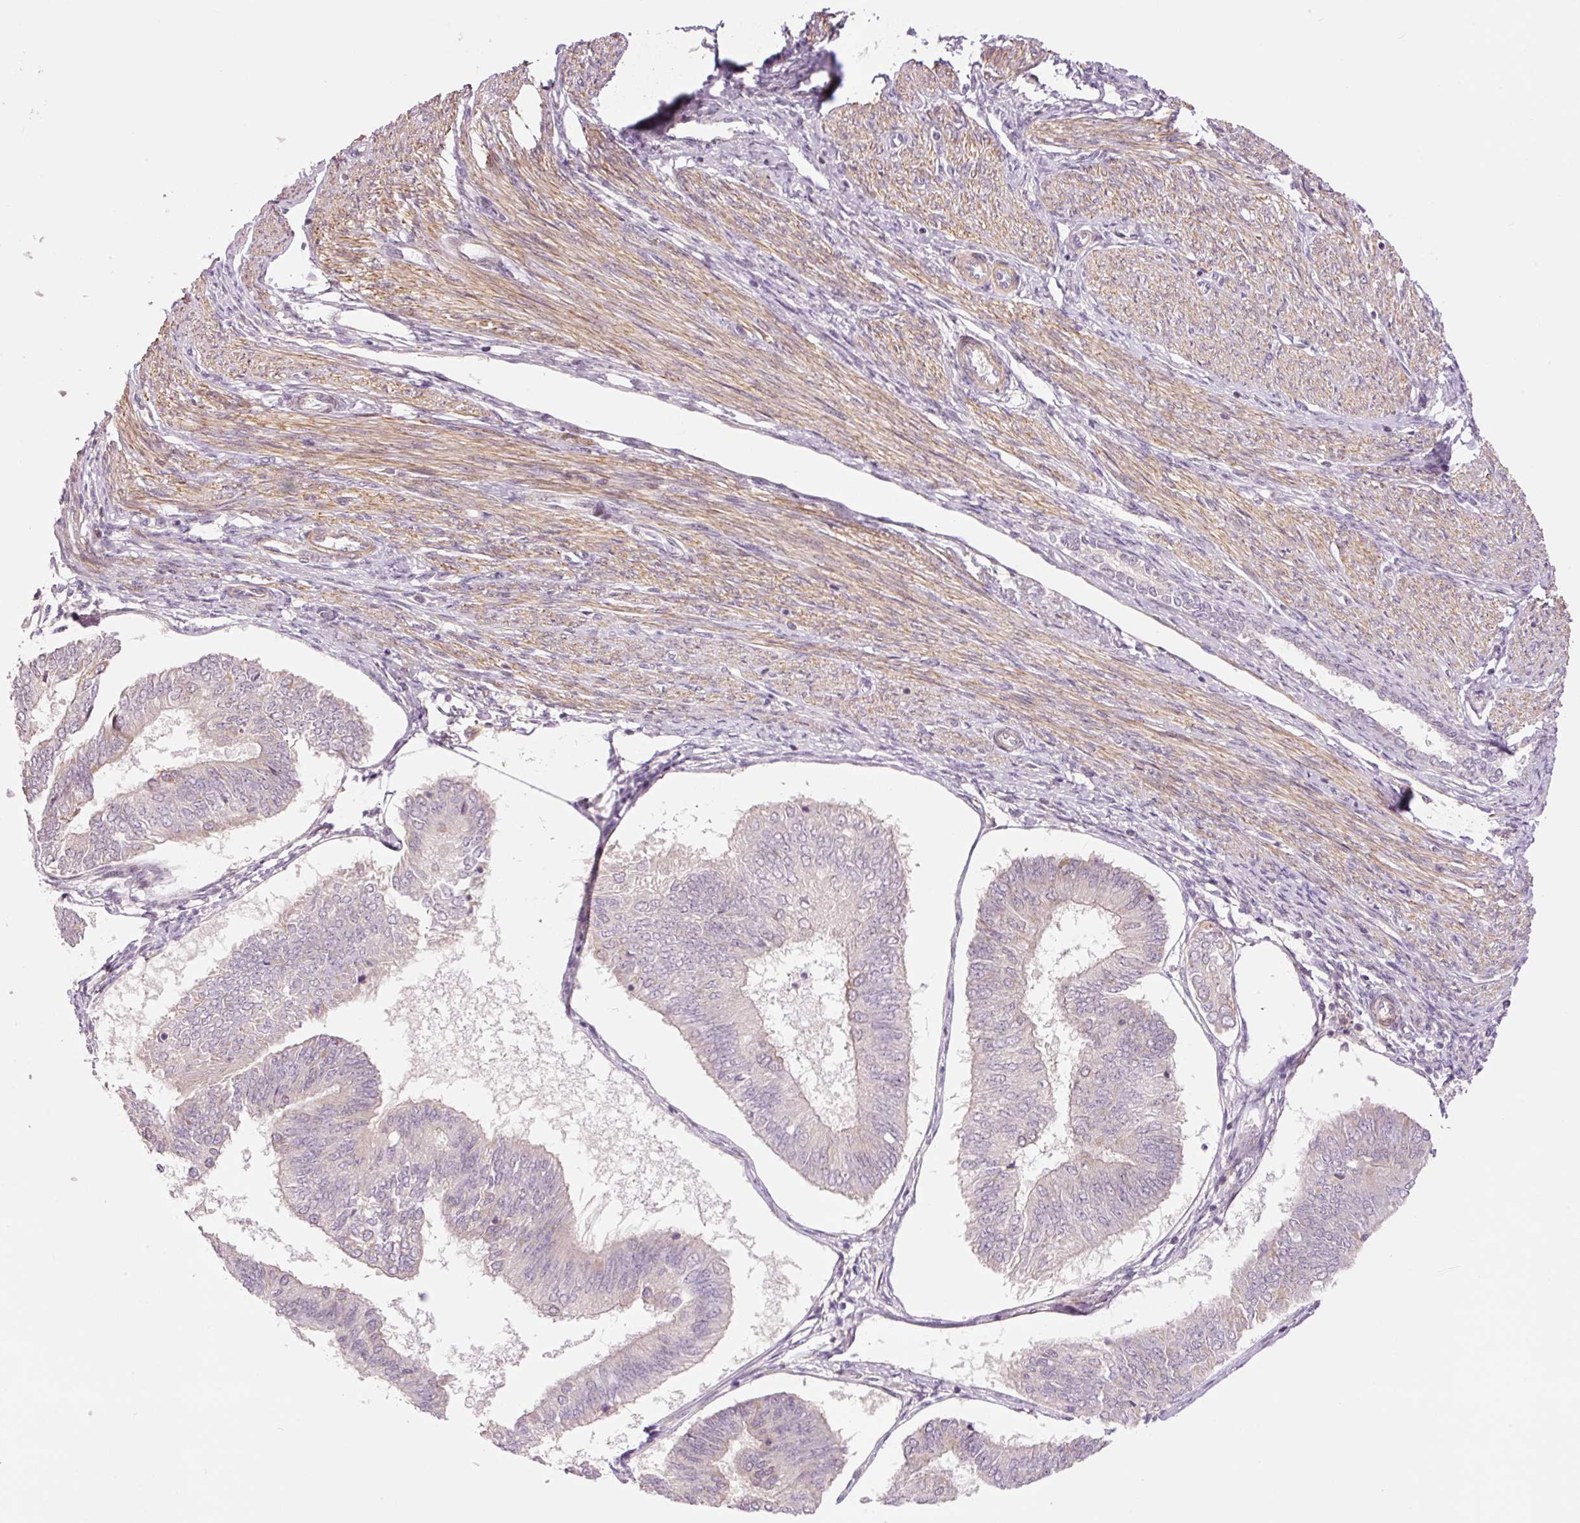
{"staining": {"intensity": "negative", "quantity": "none", "location": "none"}, "tissue": "endometrial cancer", "cell_type": "Tumor cells", "image_type": "cancer", "snomed": [{"axis": "morphology", "description": "Adenocarcinoma, NOS"}, {"axis": "topography", "description": "Endometrium"}], "caption": "This is an immunohistochemistry (IHC) image of human endometrial cancer (adenocarcinoma). There is no staining in tumor cells.", "gene": "SLC29A3", "patient": {"sex": "female", "age": 58}}